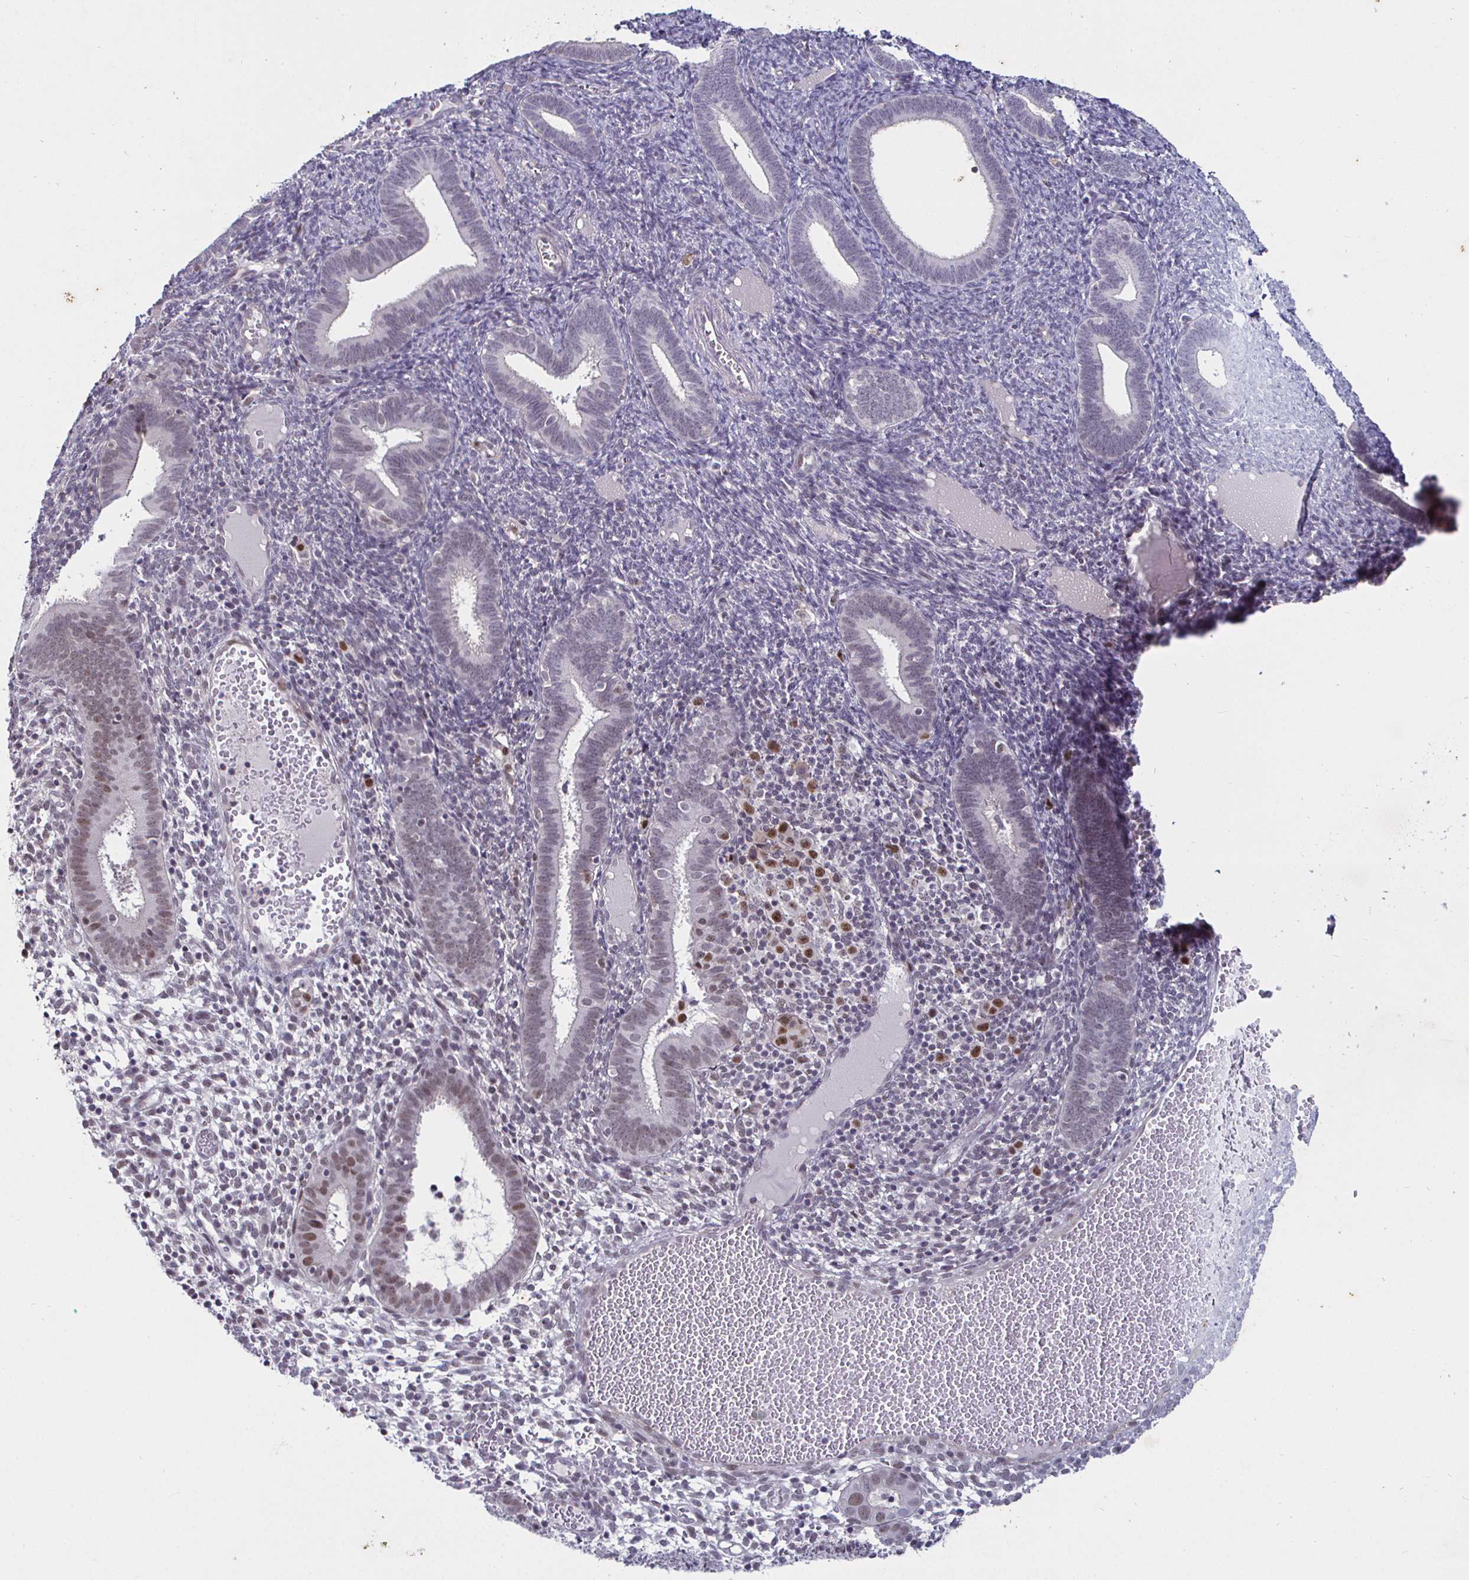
{"staining": {"intensity": "moderate", "quantity": "<25%", "location": "nuclear"}, "tissue": "endometrium", "cell_type": "Cells in endometrial stroma", "image_type": "normal", "snomed": [{"axis": "morphology", "description": "Normal tissue, NOS"}, {"axis": "topography", "description": "Endometrium"}], "caption": "Protein staining of benign endometrium displays moderate nuclear positivity in approximately <25% of cells in endometrial stroma.", "gene": "MLH1", "patient": {"sex": "female", "age": 41}}